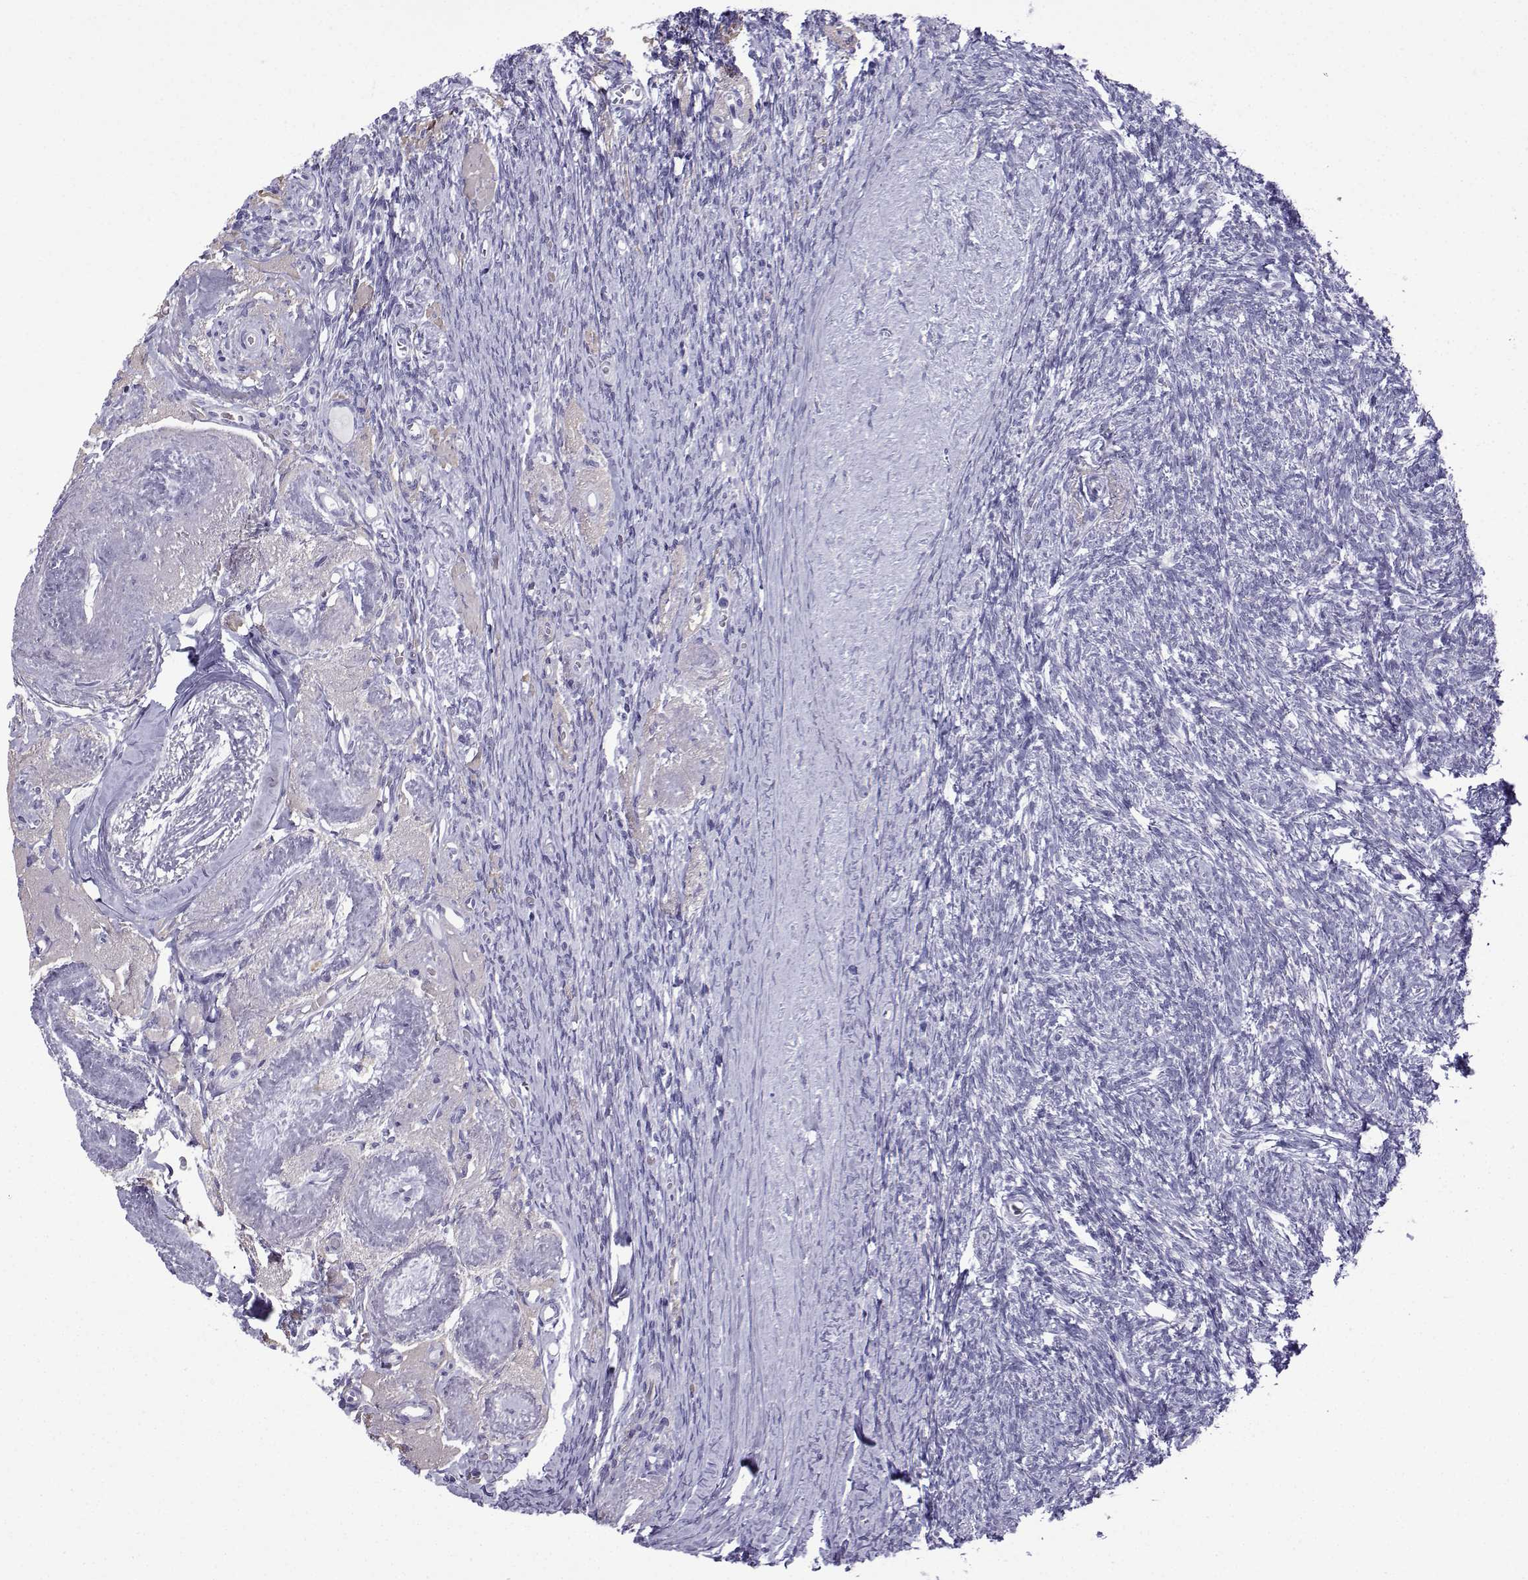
{"staining": {"intensity": "negative", "quantity": "none", "location": "none"}, "tissue": "ovary", "cell_type": "Follicle cells", "image_type": "normal", "snomed": [{"axis": "morphology", "description": "Normal tissue, NOS"}, {"axis": "topography", "description": "Ovary"}], "caption": "Ovary stained for a protein using immunohistochemistry (IHC) displays no staining follicle cells.", "gene": "TRIM46", "patient": {"sex": "female", "age": 72}}